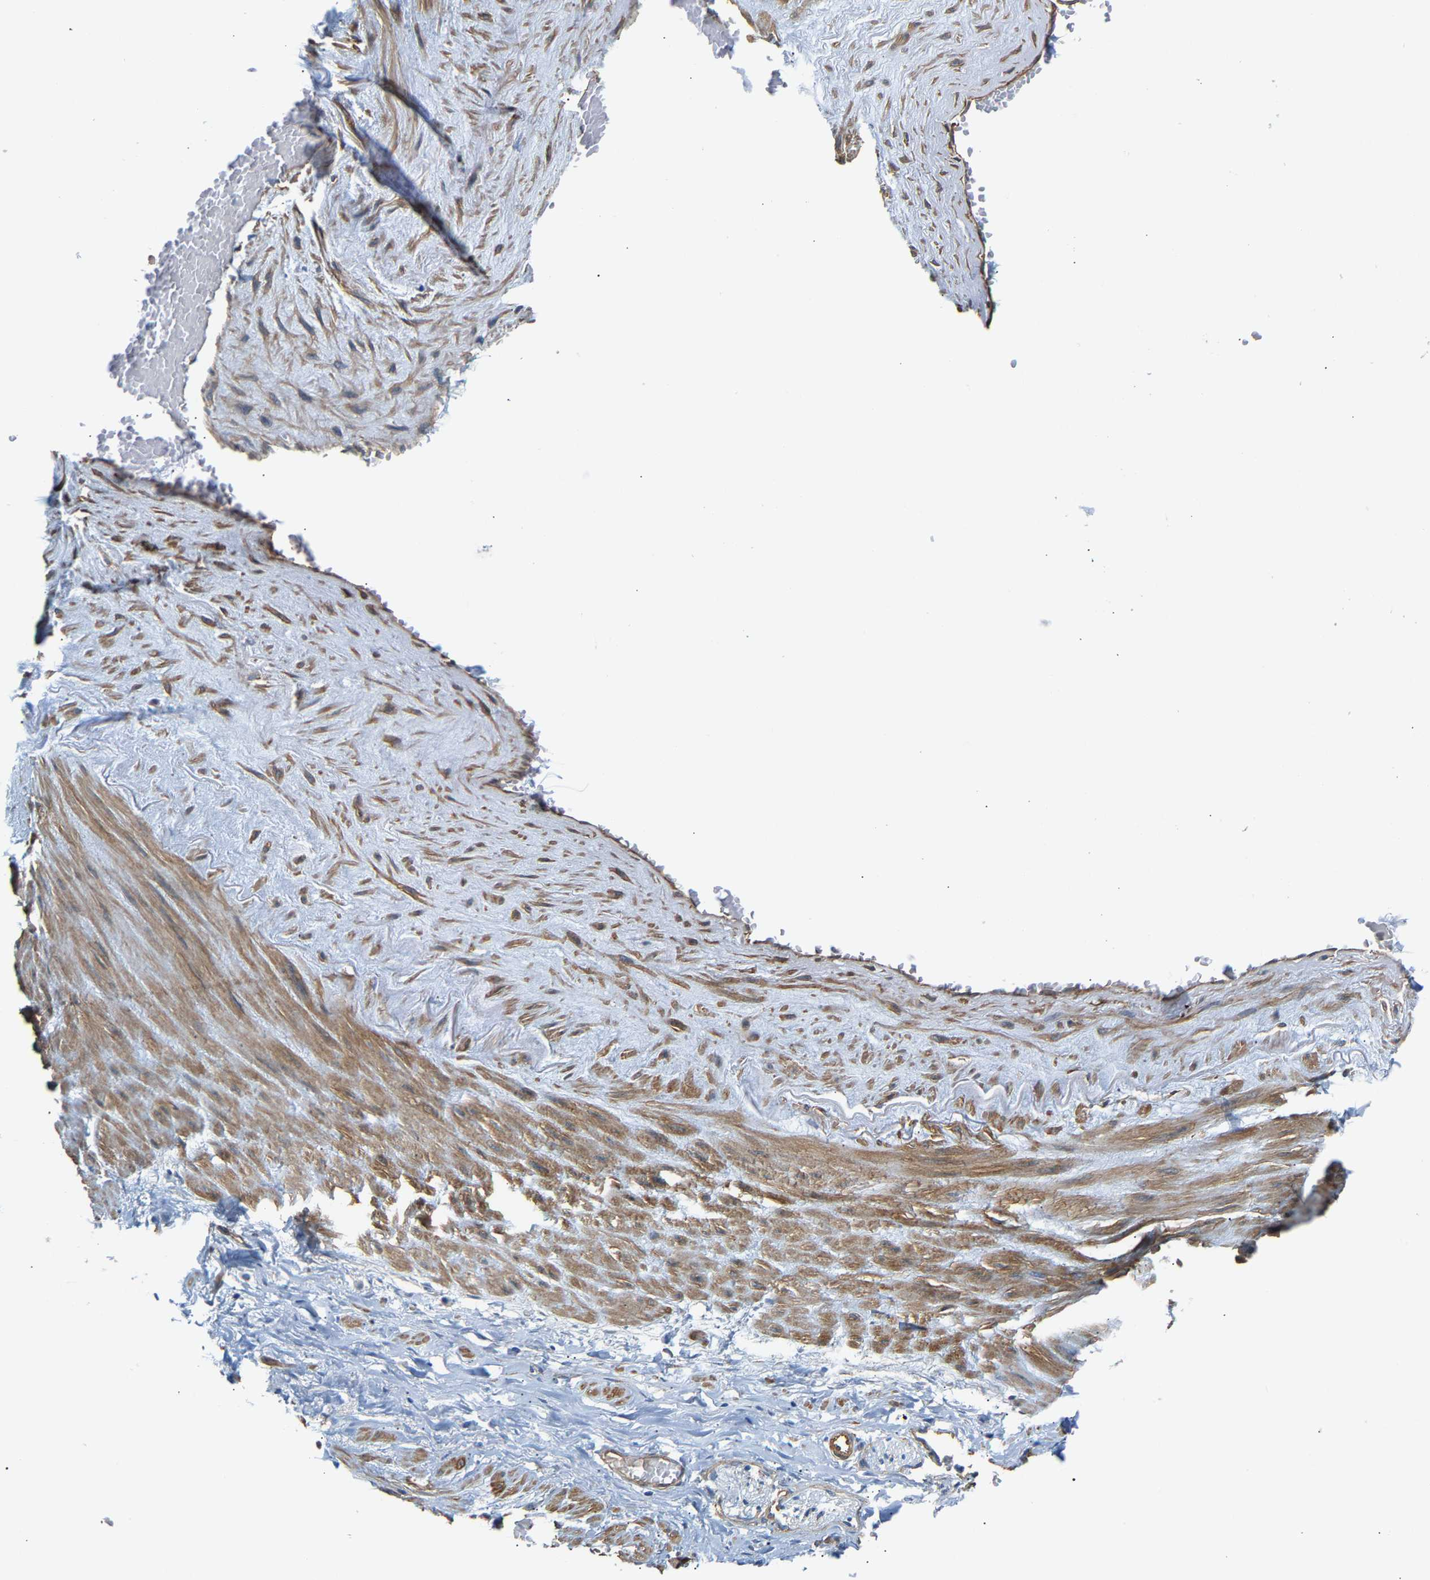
{"staining": {"intensity": "weak", "quantity": ">75%", "location": "cytoplasmic/membranous"}, "tissue": "adipose tissue", "cell_type": "Adipocytes", "image_type": "normal", "snomed": [{"axis": "morphology", "description": "Normal tissue, NOS"}, {"axis": "topography", "description": "Soft tissue"}, {"axis": "topography", "description": "Vascular tissue"}], "caption": "Weak cytoplasmic/membranous staining is appreciated in about >75% of adipocytes in normal adipose tissue.", "gene": "PAWR", "patient": {"sex": "female", "age": 35}}